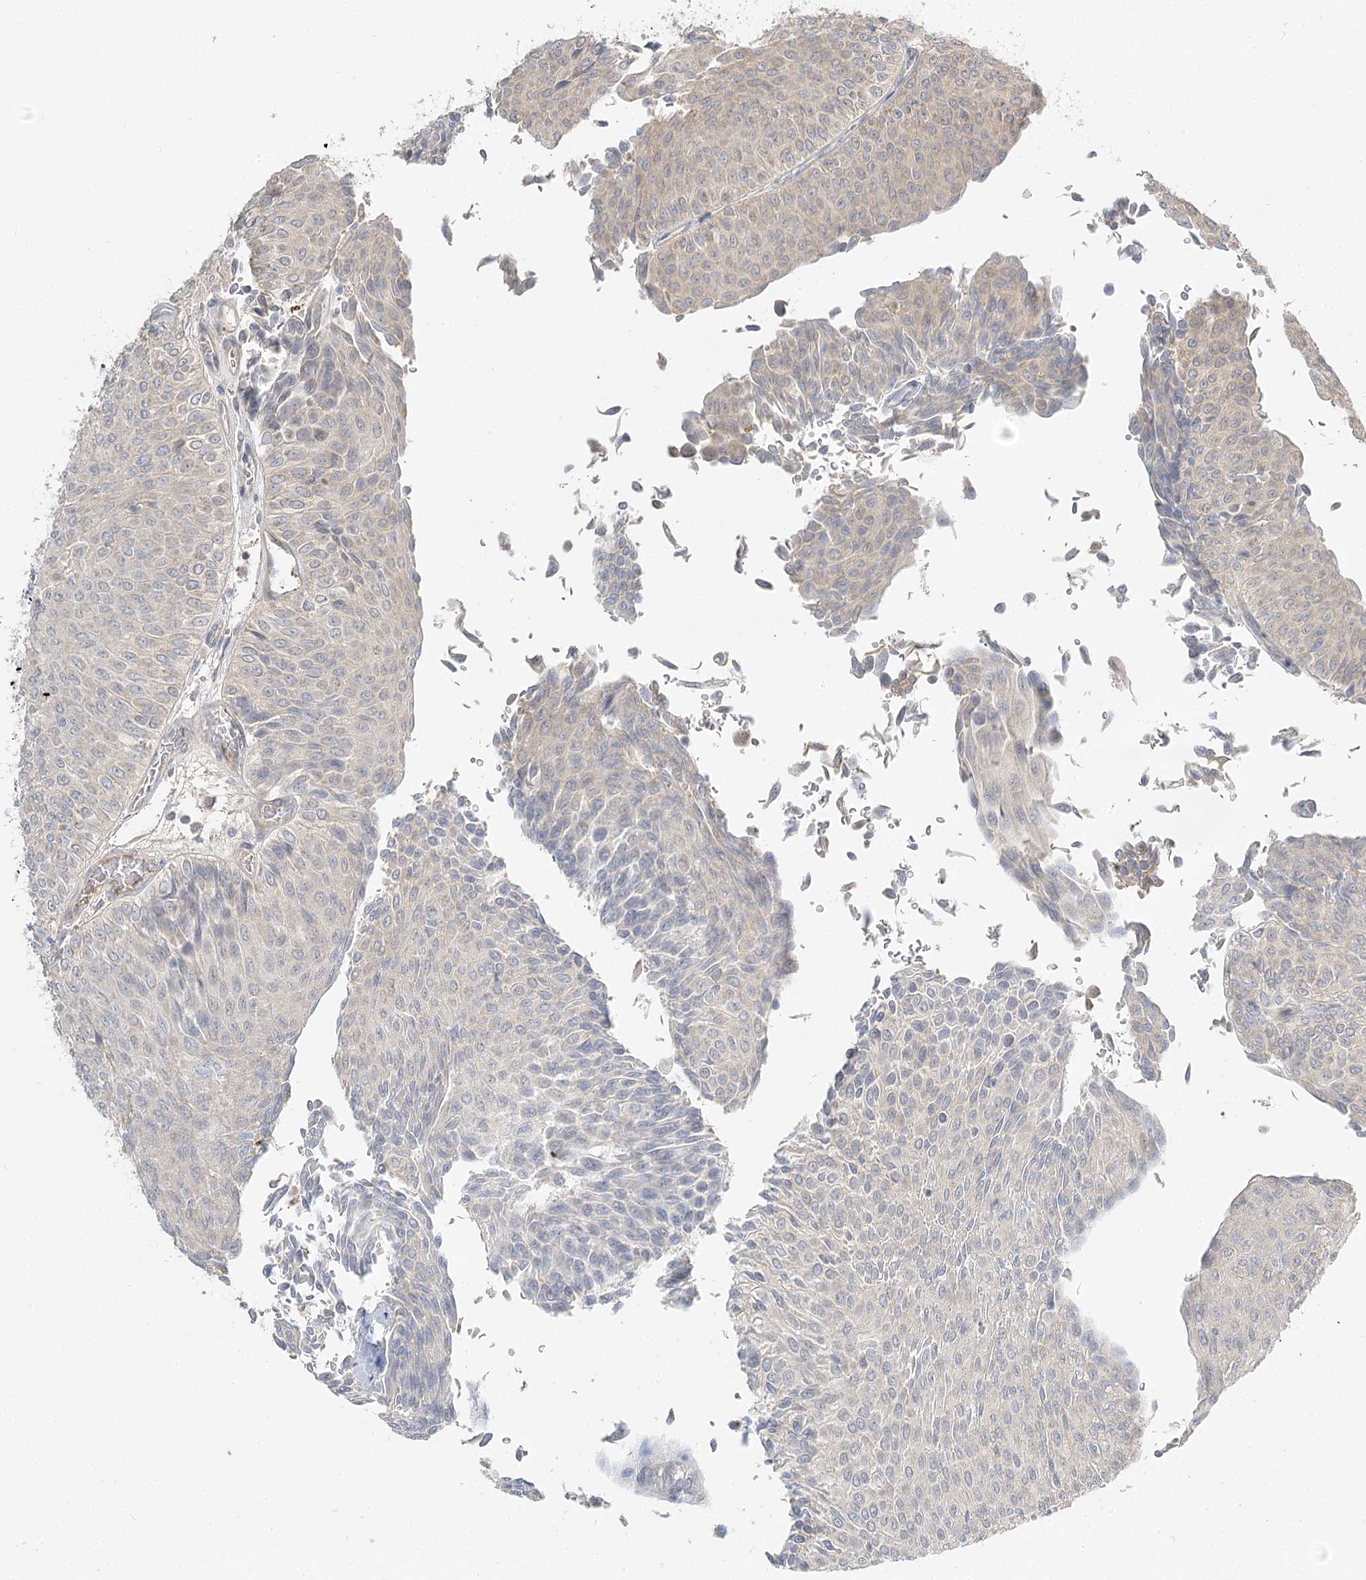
{"staining": {"intensity": "negative", "quantity": "none", "location": "none"}, "tissue": "urothelial cancer", "cell_type": "Tumor cells", "image_type": "cancer", "snomed": [{"axis": "morphology", "description": "Urothelial carcinoma, Low grade"}, {"axis": "topography", "description": "Urinary bladder"}], "caption": "The image exhibits no significant expression in tumor cells of urothelial cancer.", "gene": "GUCY2C", "patient": {"sex": "male", "age": 78}}